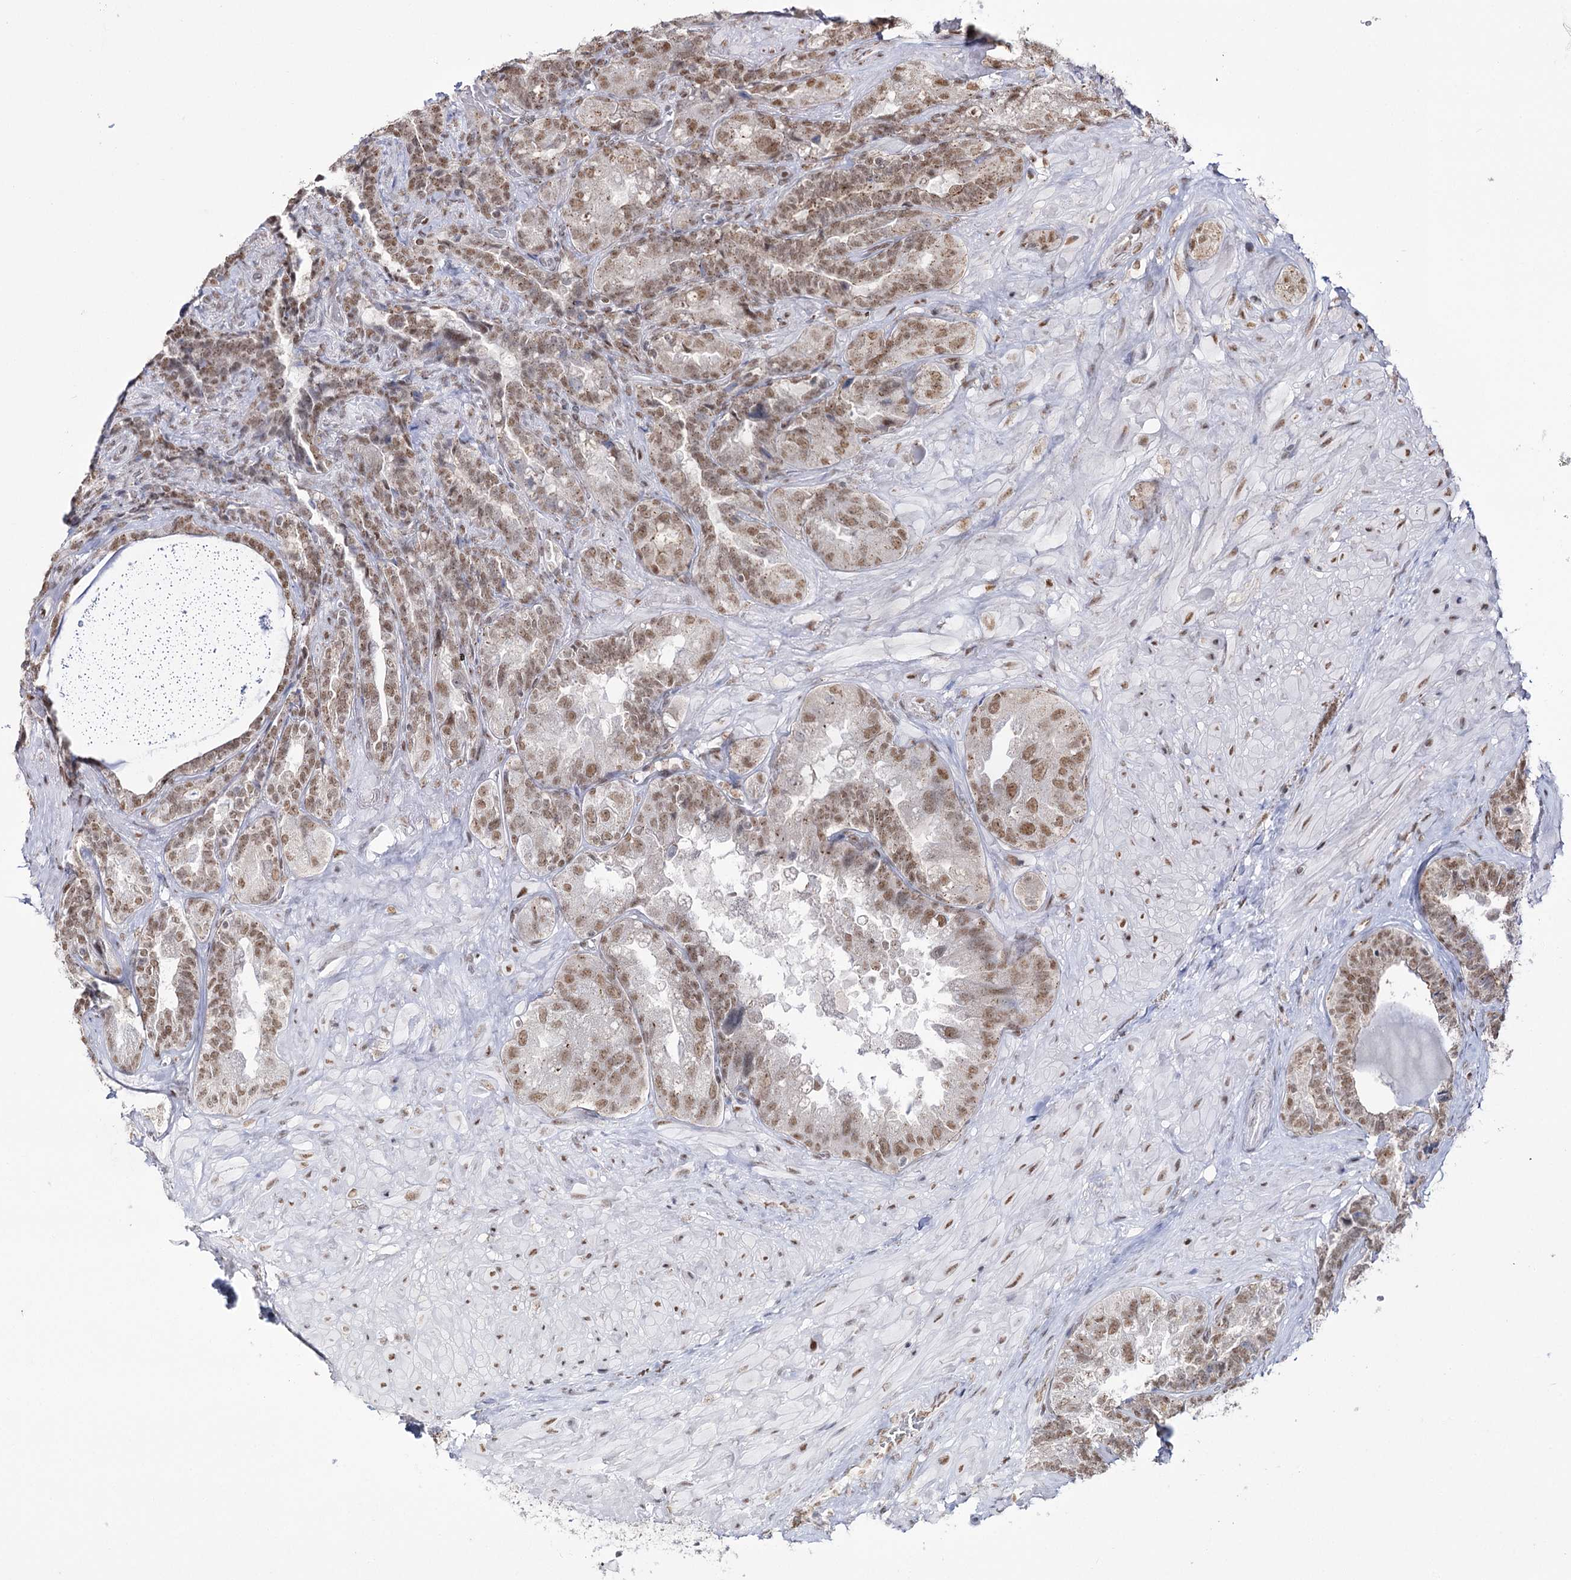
{"staining": {"intensity": "moderate", "quantity": "25%-75%", "location": "nuclear"}, "tissue": "seminal vesicle", "cell_type": "Glandular cells", "image_type": "normal", "snomed": [{"axis": "morphology", "description": "Normal tissue, NOS"}, {"axis": "topography", "description": "Prostate and seminal vesicle, NOS"}, {"axis": "topography", "description": "Prostate"}, {"axis": "topography", "description": "Seminal veicle"}], "caption": "DAB immunohistochemical staining of normal human seminal vesicle displays moderate nuclear protein positivity in about 25%-75% of glandular cells. (IHC, brightfield microscopy, high magnification).", "gene": "VGLL4", "patient": {"sex": "male", "age": 67}}